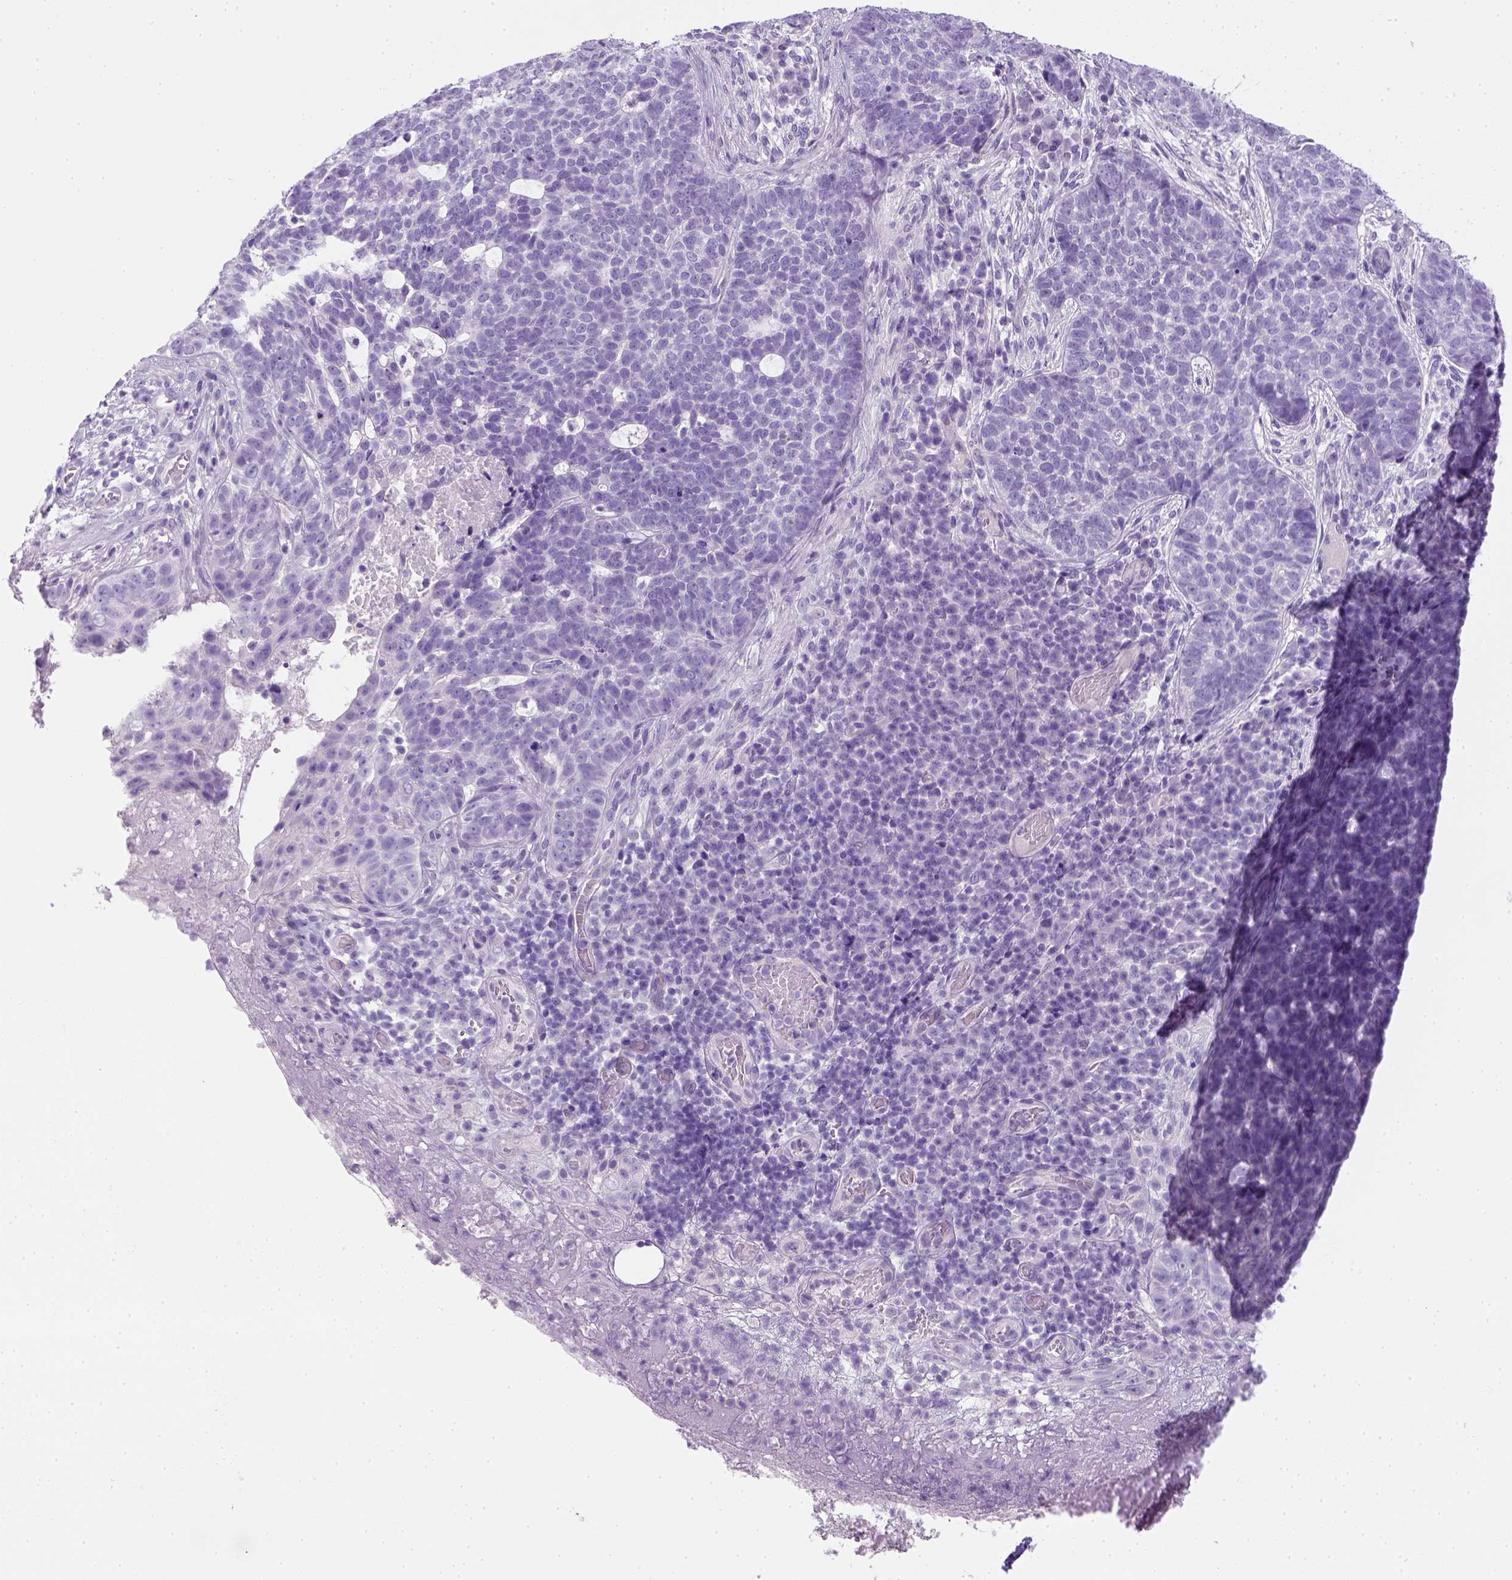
{"staining": {"intensity": "negative", "quantity": "none", "location": "none"}, "tissue": "skin cancer", "cell_type": "Tumor cells", "image_type": "cancer", "snomed": [{"axis": "morphology", "description": "Basal cell carcinoma"}, {"axis": "topography", "description": "Skin"}], "caption": "Basal cell carcinoma (skin) was stained to show a protein in brown. There is no significant positivity in tumor cells.", "gene": "KRT71", "patient": {"sex": "female", "age": 69}}